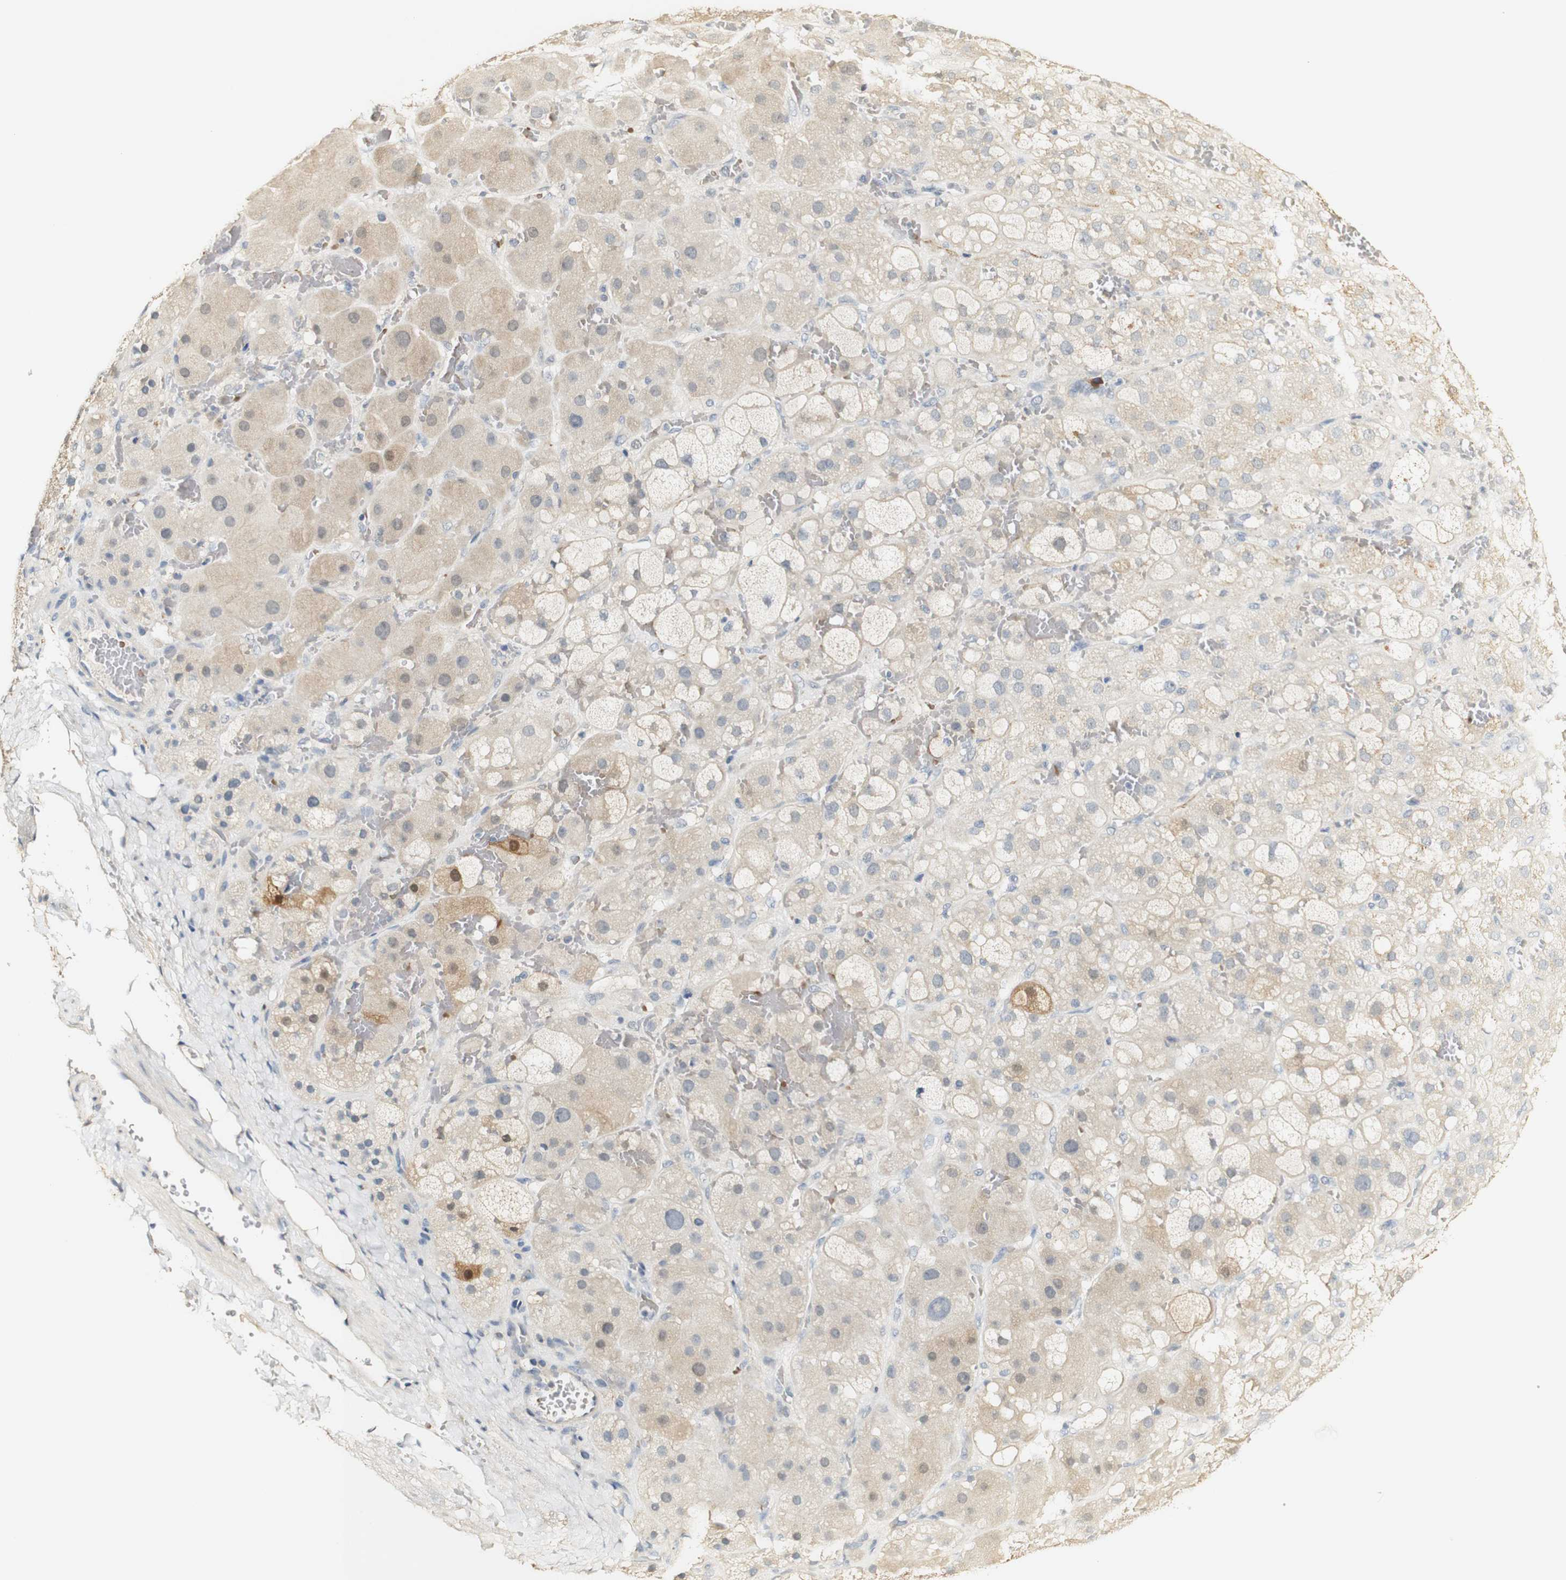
{"staining": {"intensity": "moderate", "quantity": "<25%", "location": "cytoplasmic/membranous"}, "tissue": "adrenal gland", "cell_type": "Glandular cells", "image_type": "normal", "snomed": [{"axis": "morphology", "description": "Normal tissue, NOS"}, {"axis": "topography", "description": "Adrenal gland"}], "caption": "Moderate cytoplasmic/membranous positivity is seen in about <25% of glandular cells in benign adrenal gland.", "gene": "SYT7", "patient": {"sex": "female", "age": 47}}